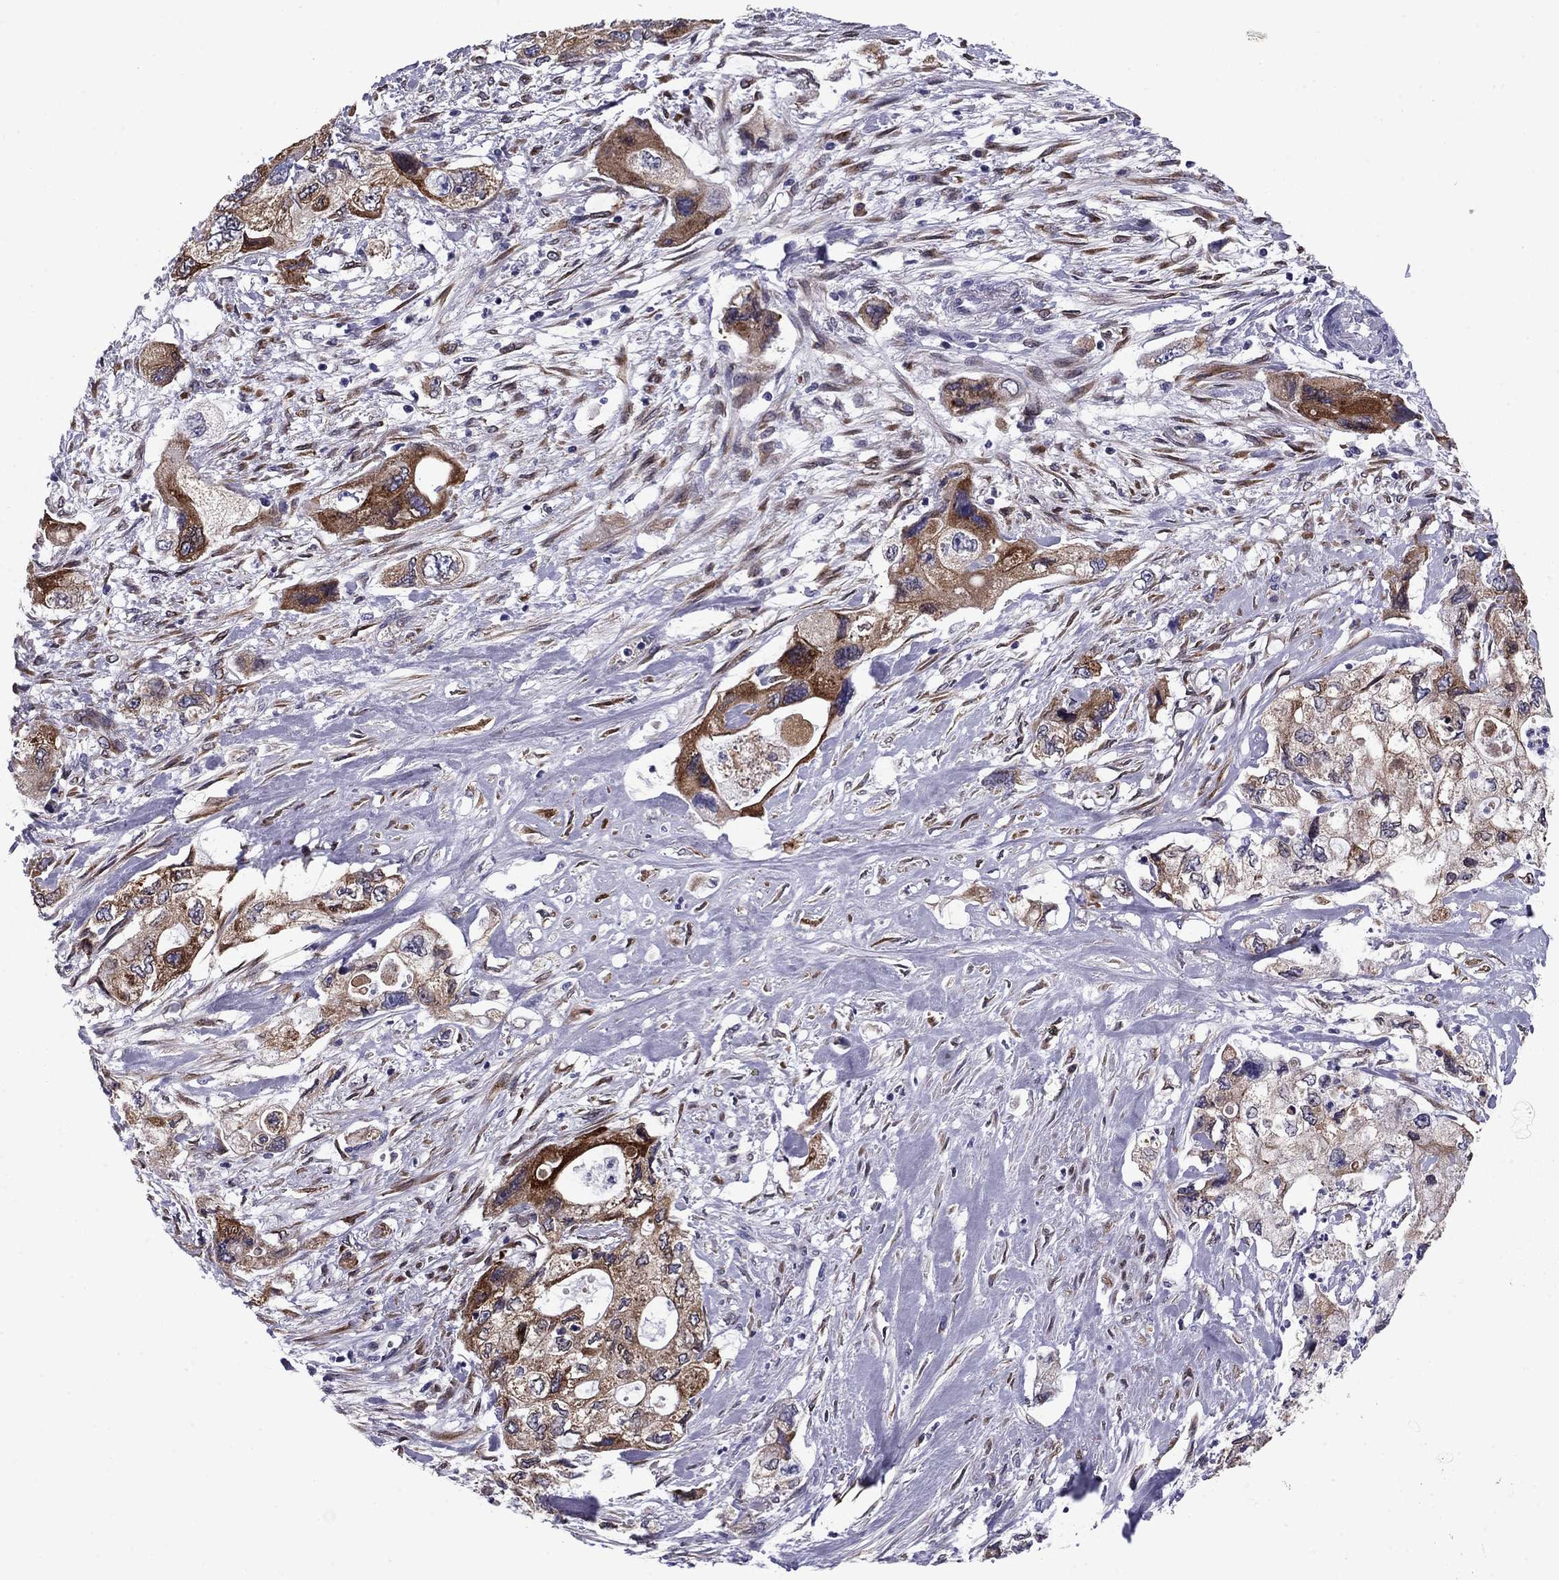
{"staining": {"intensity": "strong", "quantity": "25%-75%", "location": "cytoplasmic/membranous"}, "tissue": "pancreatic cancer", "cell_type": "Tumor cells", "image_type": "cancer", "snomed": [{"axis": "morphology", "description": "Adenocarcinoma, NOS"}, {"axis": "topography", "description": "Pancreas"}], "caption": "High-magnification brightfield microscopy of pancreatic cancer stained with DAB (brown) and counterstained with hematoxylin (blue). tumor cells exhibit strong cytoplasmic/membranous expression is appreciated in approximately25%-75% of cells.", "gene": "TMED3", "patient": {"sex": "female", "age": 73}}